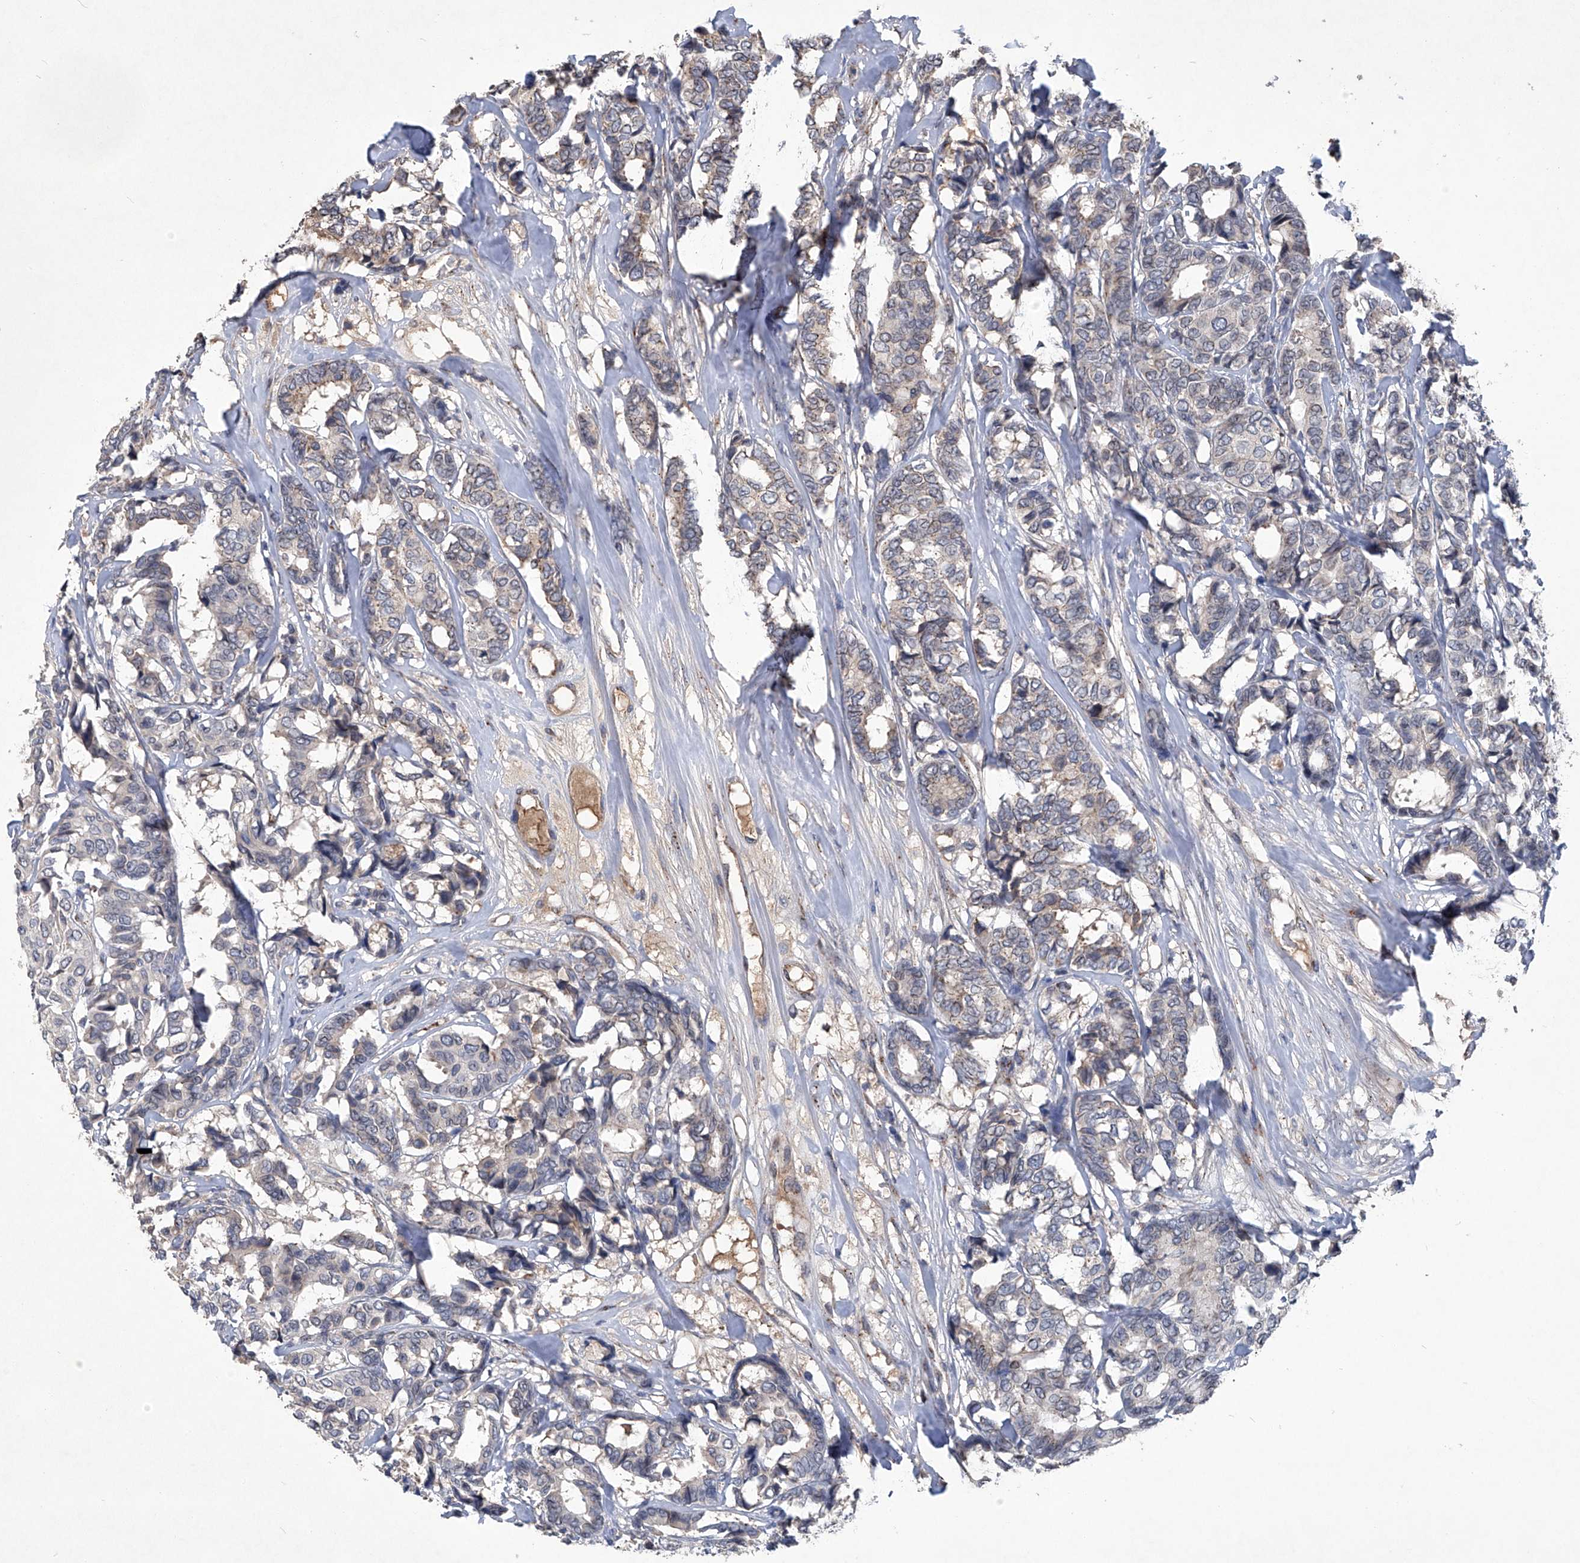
{"staining": {"intensity": "weak", "quantity": "<25%", "location": "cytoplasmic/membranous"}, "tissue": "breast cancer", "cell_type": "Tumor cells", "image_type": "cancer", "snomed": [{"axis": "morphology", "description": "Duct carcinoma"}, {"axis": "topography", "description": "Breast"}], "caption": "High power microscopy micrograph of an immunohistochemistry histopathology image of breast cancer, revealing no significant positivity in tumor cells.", "gene": "PCSK5", "patient": {"sex": "female", "age": 87}}